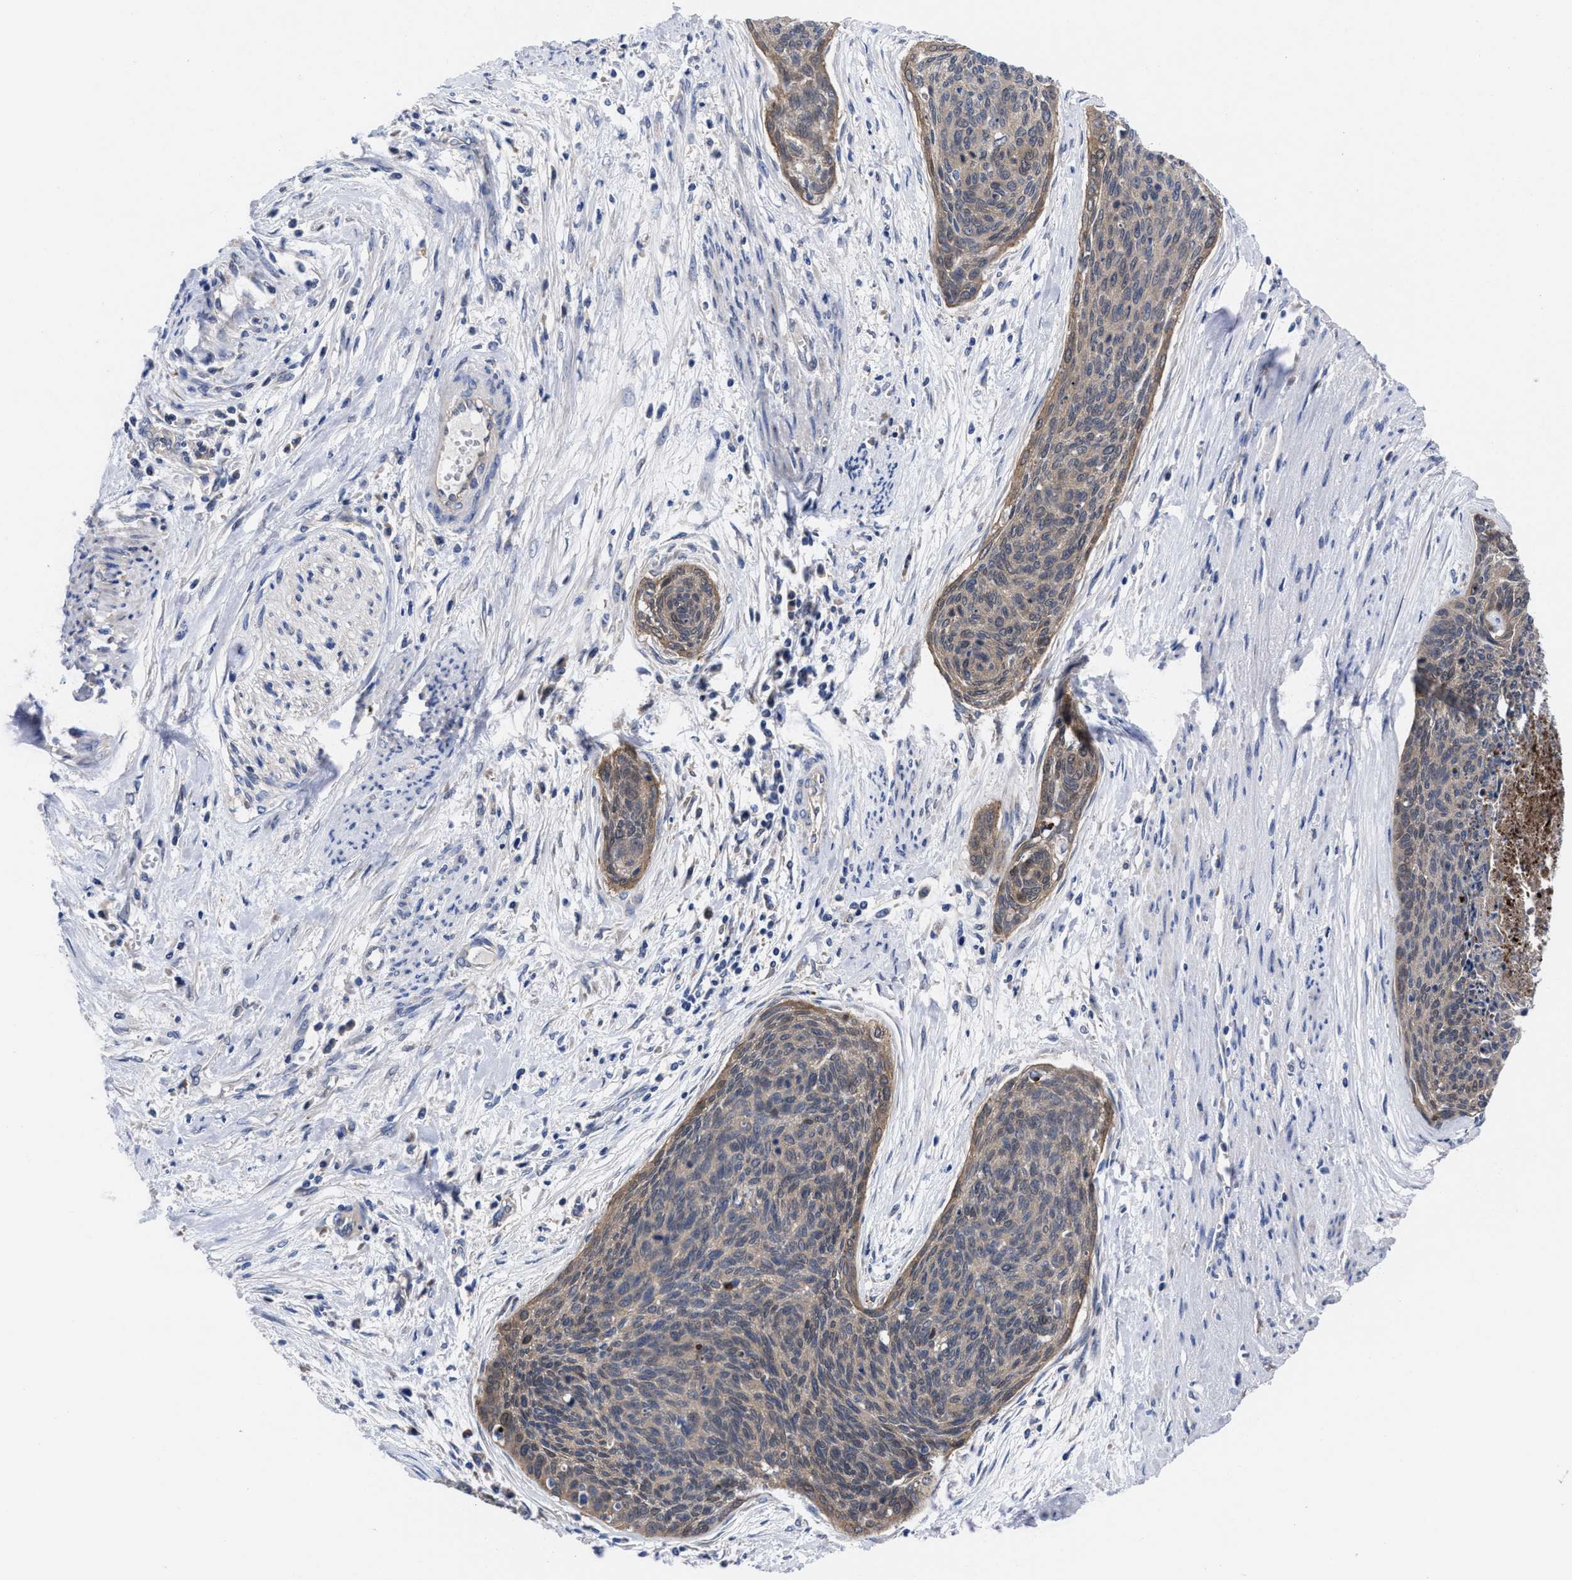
{"staining": {"intensity": "weak", "quantity": ">75%", "location": "cytoplasmic/membranous"}, "tissue": "cervical cancer", "cell_type": "Tumor cells", "image_type": "cancer", "snomed": [{"axis": "morphology", "description": "Squamous cell carcinoma, NOS"}, {"axis": "topography", "description": "Cervix"}], "caption": "Cervical cancer (squamous cell carcinoma) stained with IHC reveals weak cytoplasmic/membranous staining in approximately >75% of tumor cells.", "gene": "TXNDC17", "patient": {"sex": "female", "age": 55}}